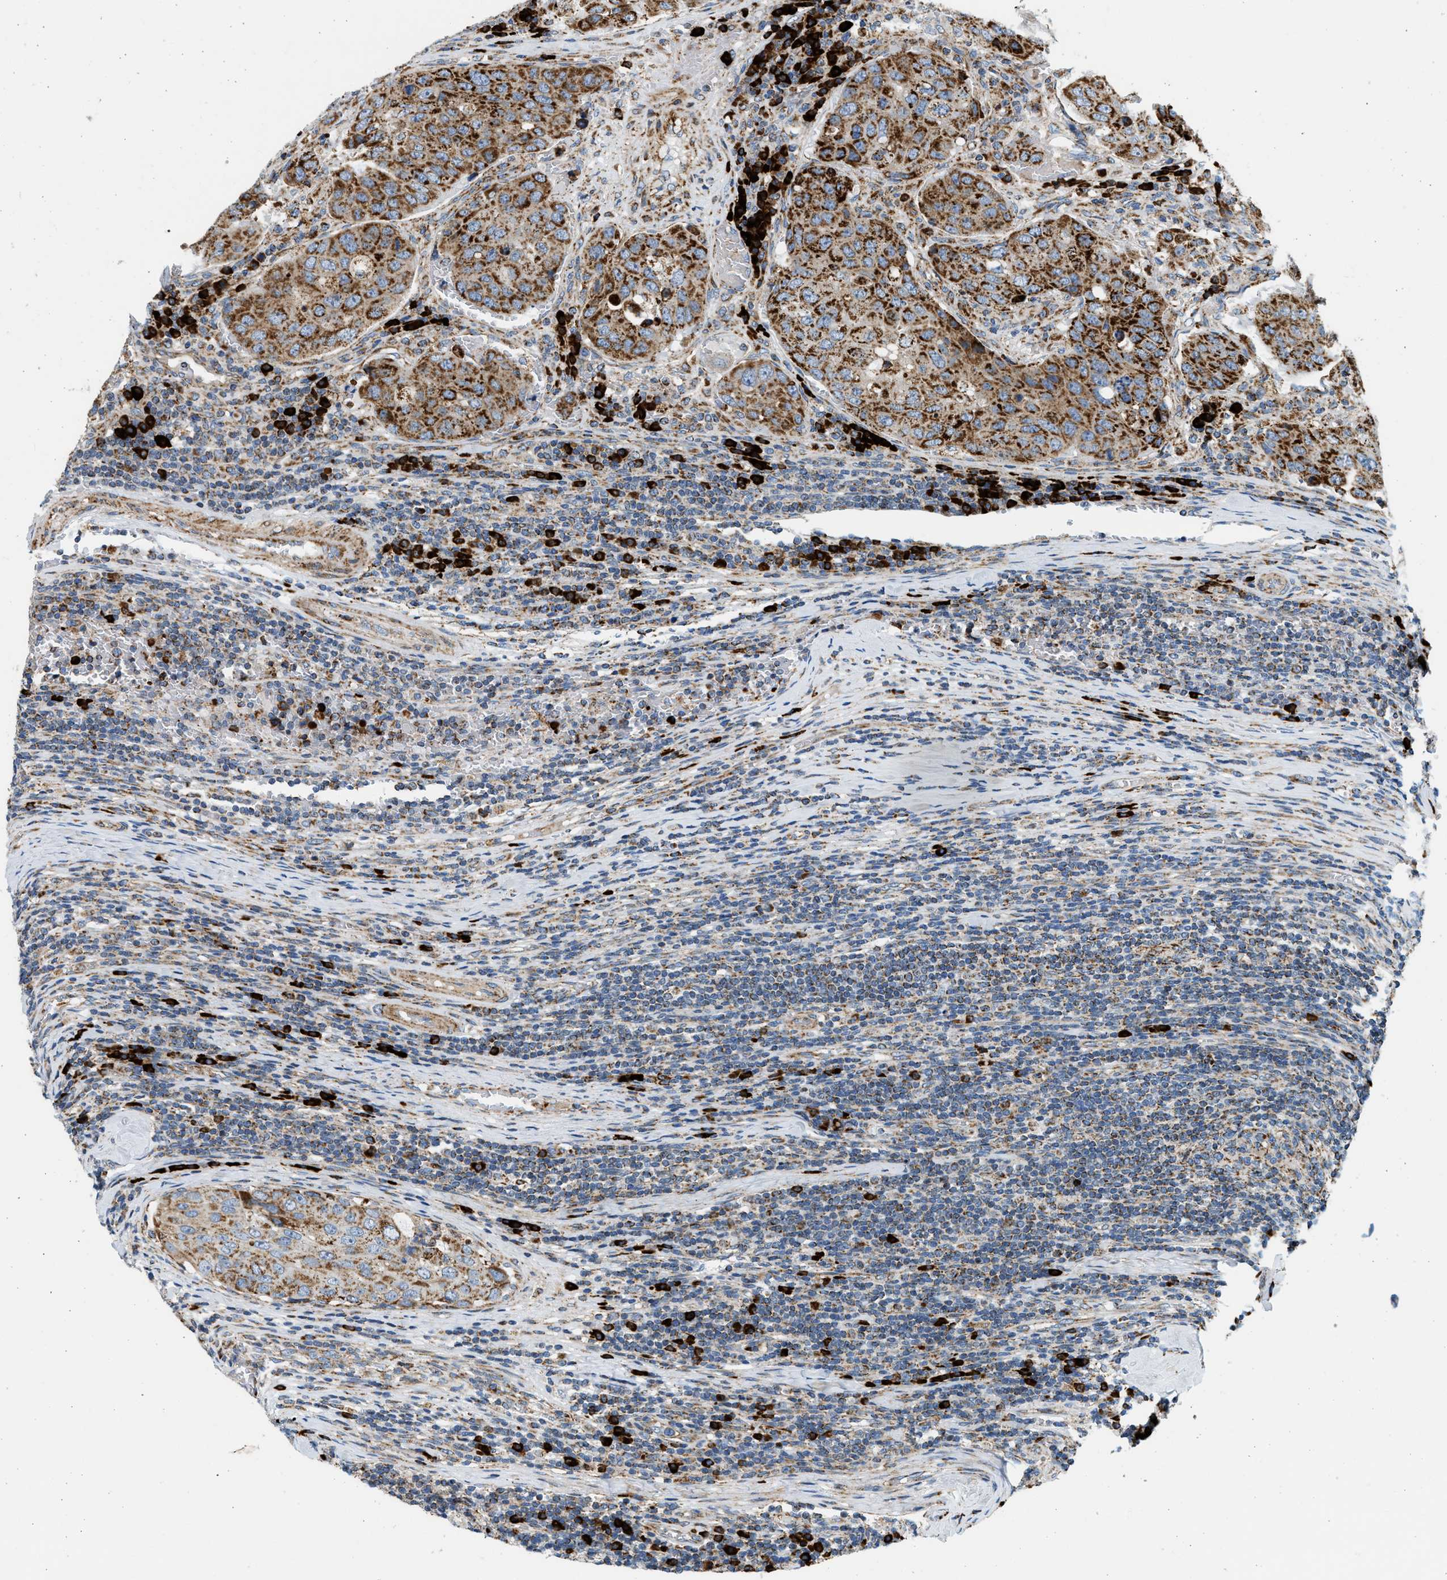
{"staining": {"intensity": "strong", "quantity": ">75%", "location": "cytoplasmic/membranous"}, "tissue": "urothelial cancer", "cell_type": "Tumor cells", "image_type": "cancer", "snomed": [{"axis": "morphology", "description": "Urothelial carcinoma, High grade"}, {"axis": "topography", "description": "Lymph node"}, {"axis": "topography", "description": "Urinary bladder"}], "caption": "A micrograph showing strong cytoplasmic/membranous expression in approximately >75% of tumor cells in urothelial carcinoma (high-grade), as visualized by brown immunohistochemical staining.", "gene": "KCNMB3", "patient": {"sex": "male", "age": 51}}